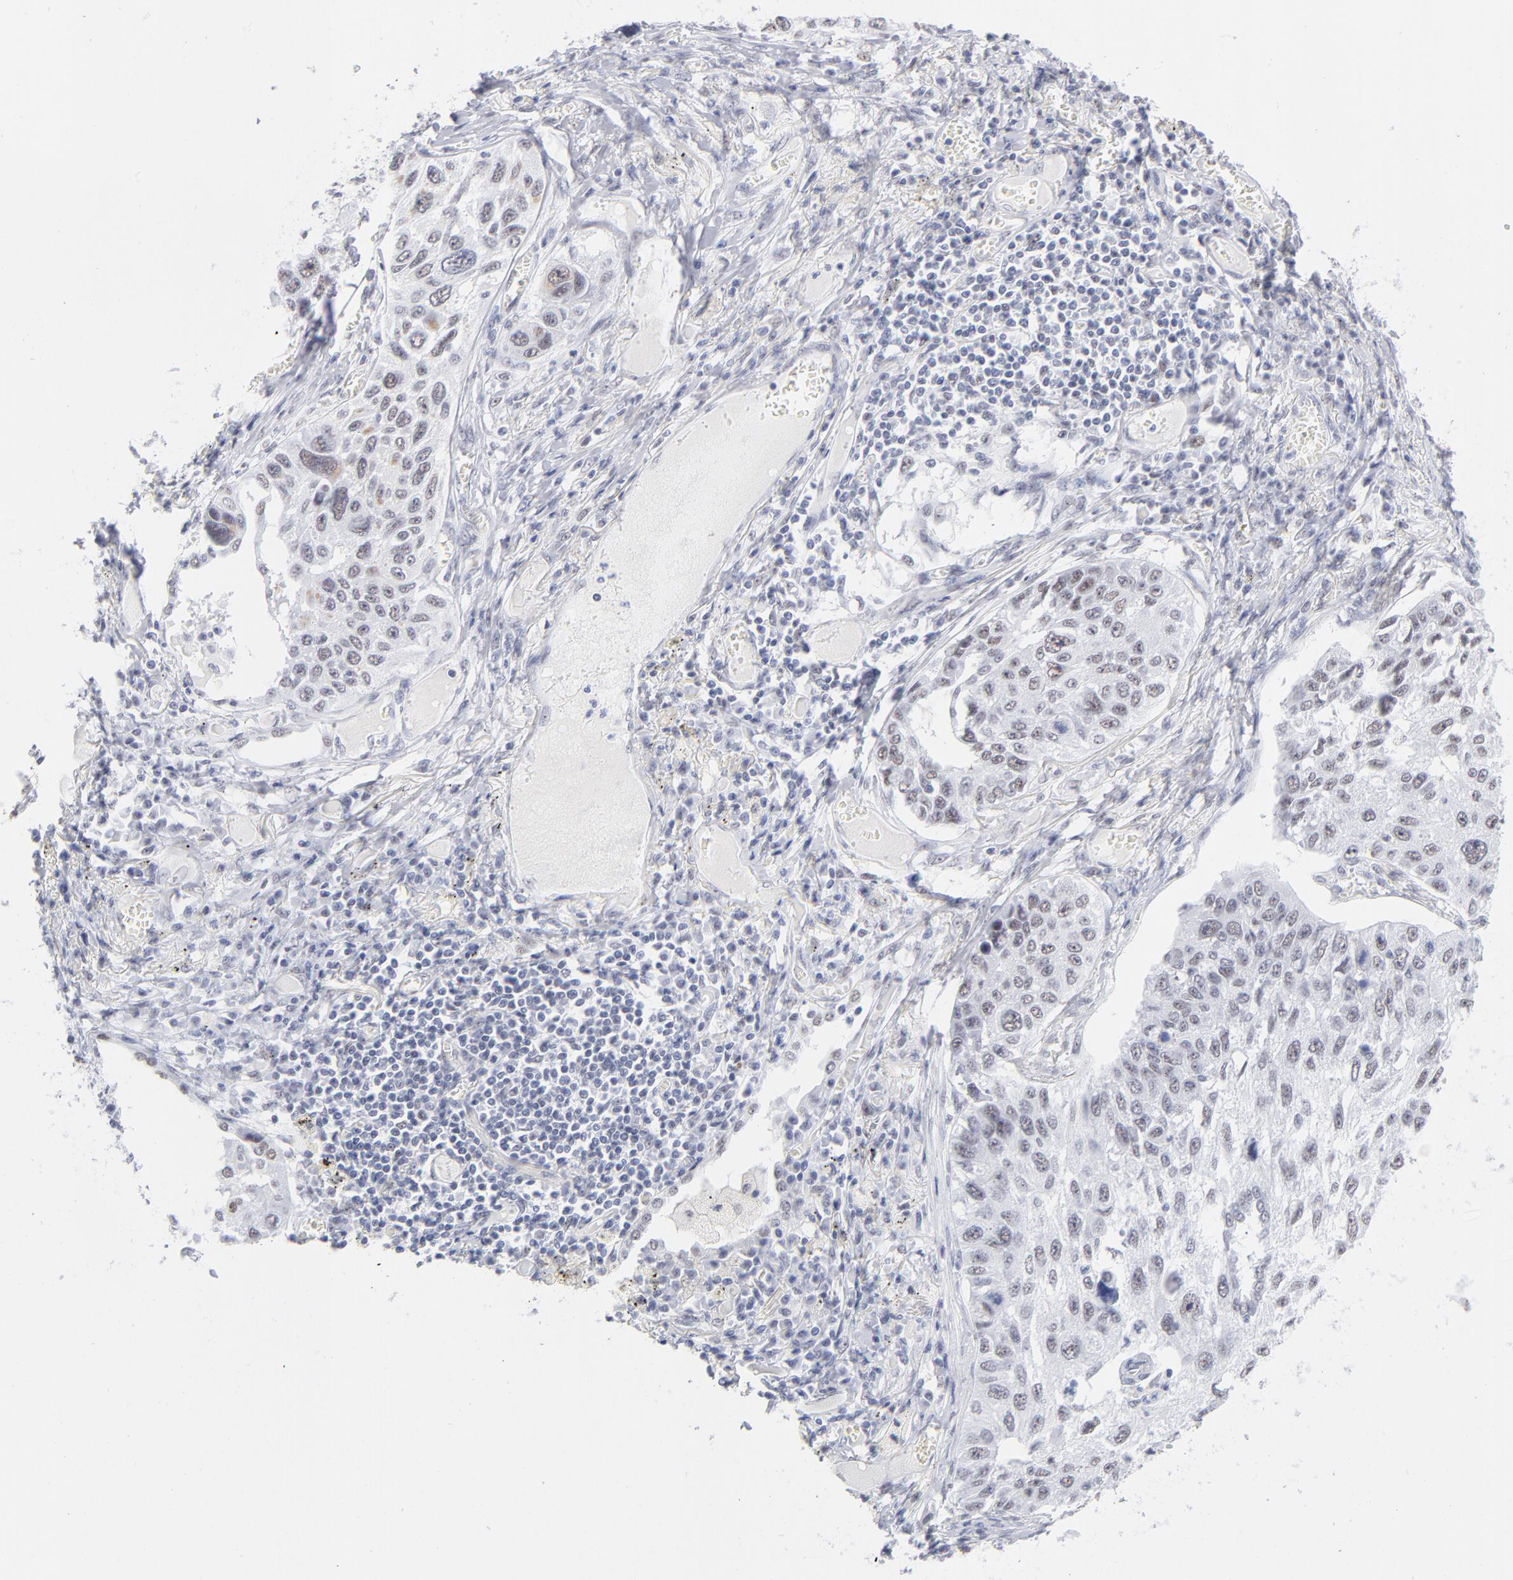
{"staining": {"intensity": "weak", "quantity": "25%-75%", "location": "nuclear"}, "tissue": "lung cancer", "cell_type": "Tumor cells", "image_type": "cancer", "snomed": [{"axis": "morphology", "description": "Squamous cell carcinoma, NOS"}, {"axis": "topography", "description": "Lung"}], "caption": "High-power microscopy captured an immunohistochemistry histopathology image of squamous cell carcinoma (lung), revealing weak nuclear expression in about 25%-75% of tumor cells.", "gene": "SNRPB", "patient": {"sex": "male", "age": 71}}